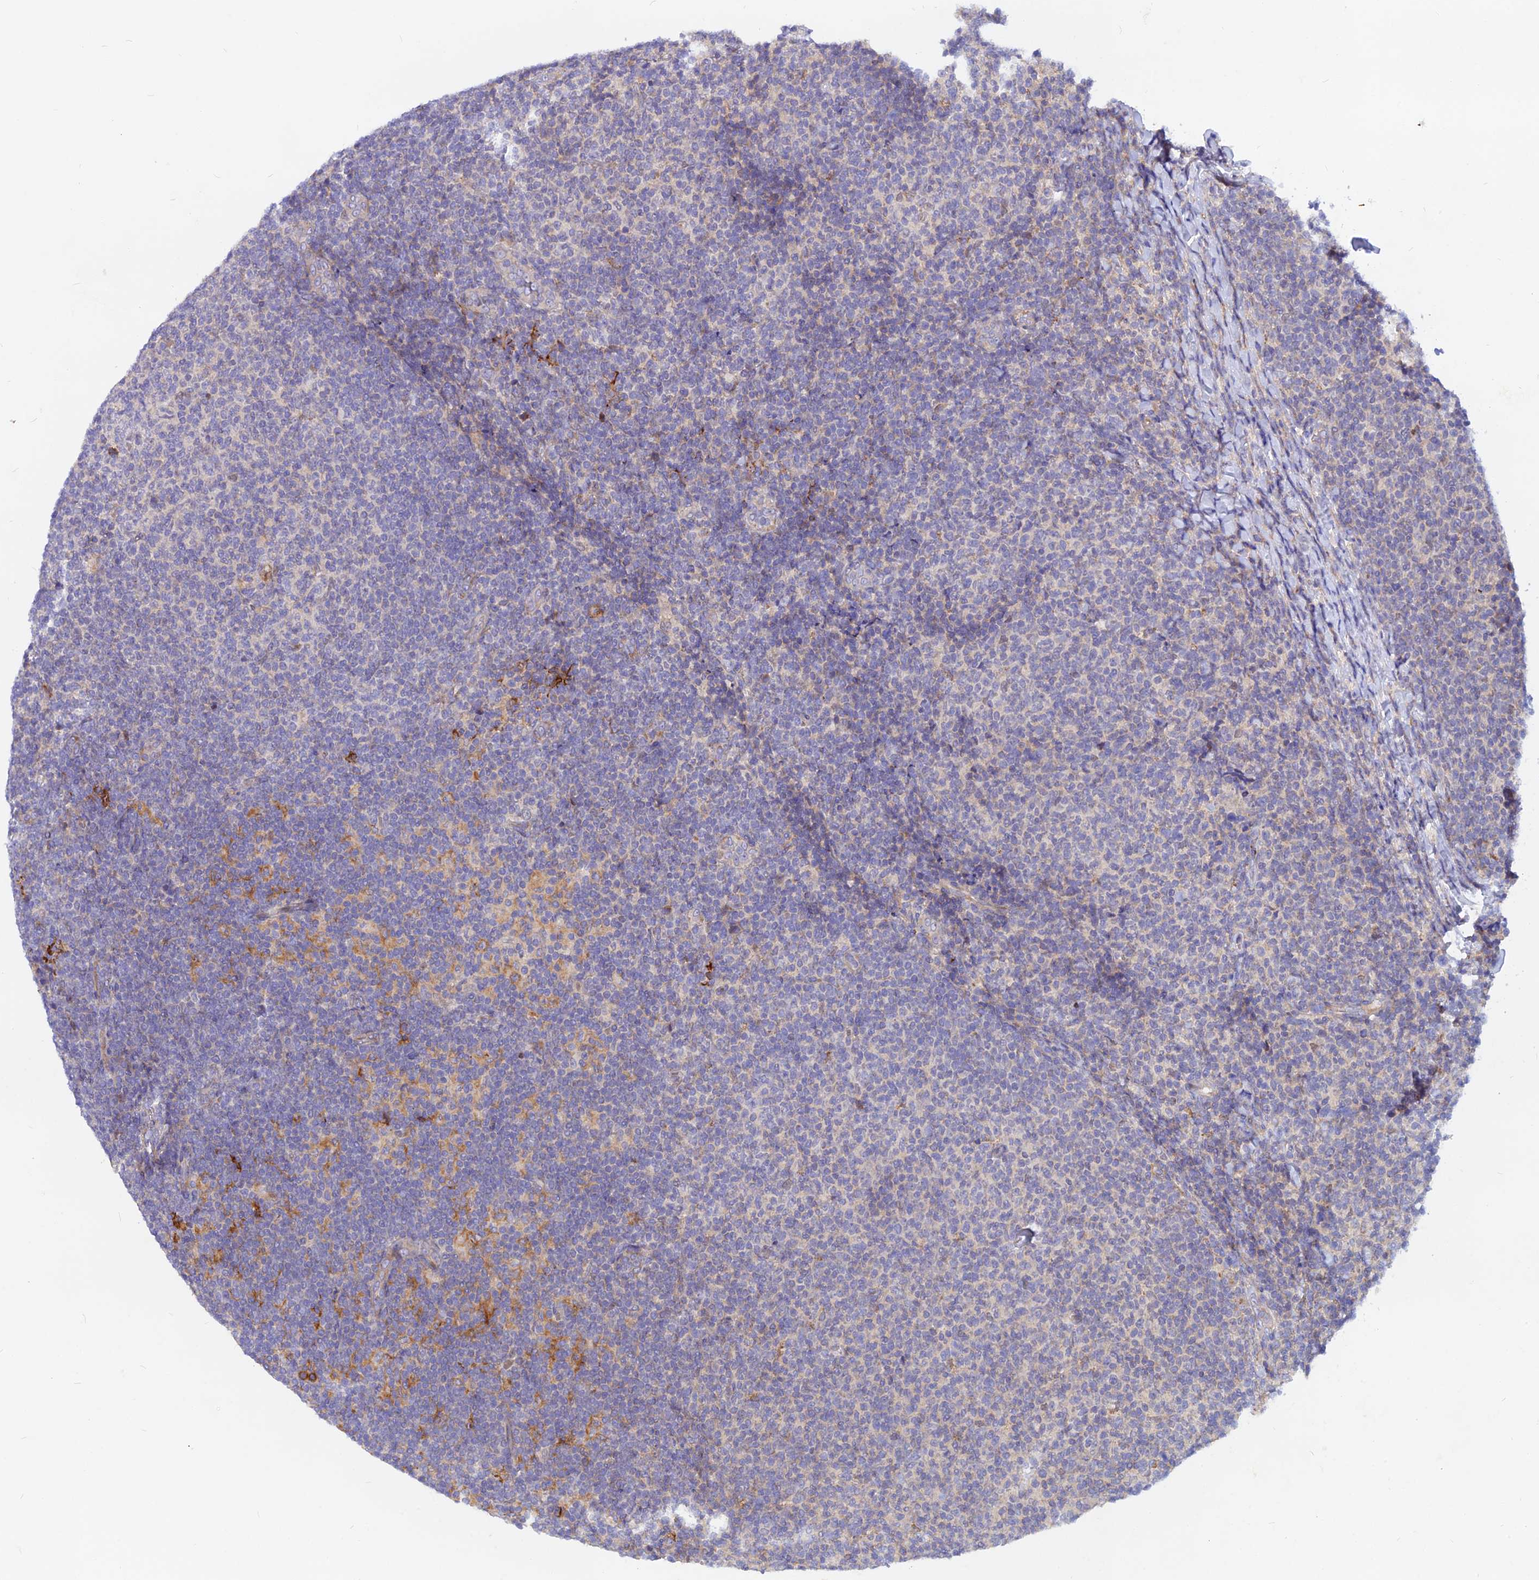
{"staining": {"intensity": "negative", "quantity": "none", "location": "none"}, "tissue": "lymphoma", "cell_type": "Tumor cells", "image_type": "cancer", "snomed": [{"axis": "morphology", "description": "Malignant lymphoma, non-Hodgkin's type, Low grade"}, {"axis": "topography", "description": "Lymph node"}], "caption": "Low-grade malignant lymphoma, non-Hodgkin's type was stained to show a protein in brown. There is no significant staining in tumor cells. (DAB immunohistochemistry (IHC) visualized using brightfield microscopy, high magnification).", "gene": "DNAJC16", "patient": {"sex": "male", "age": 66}}